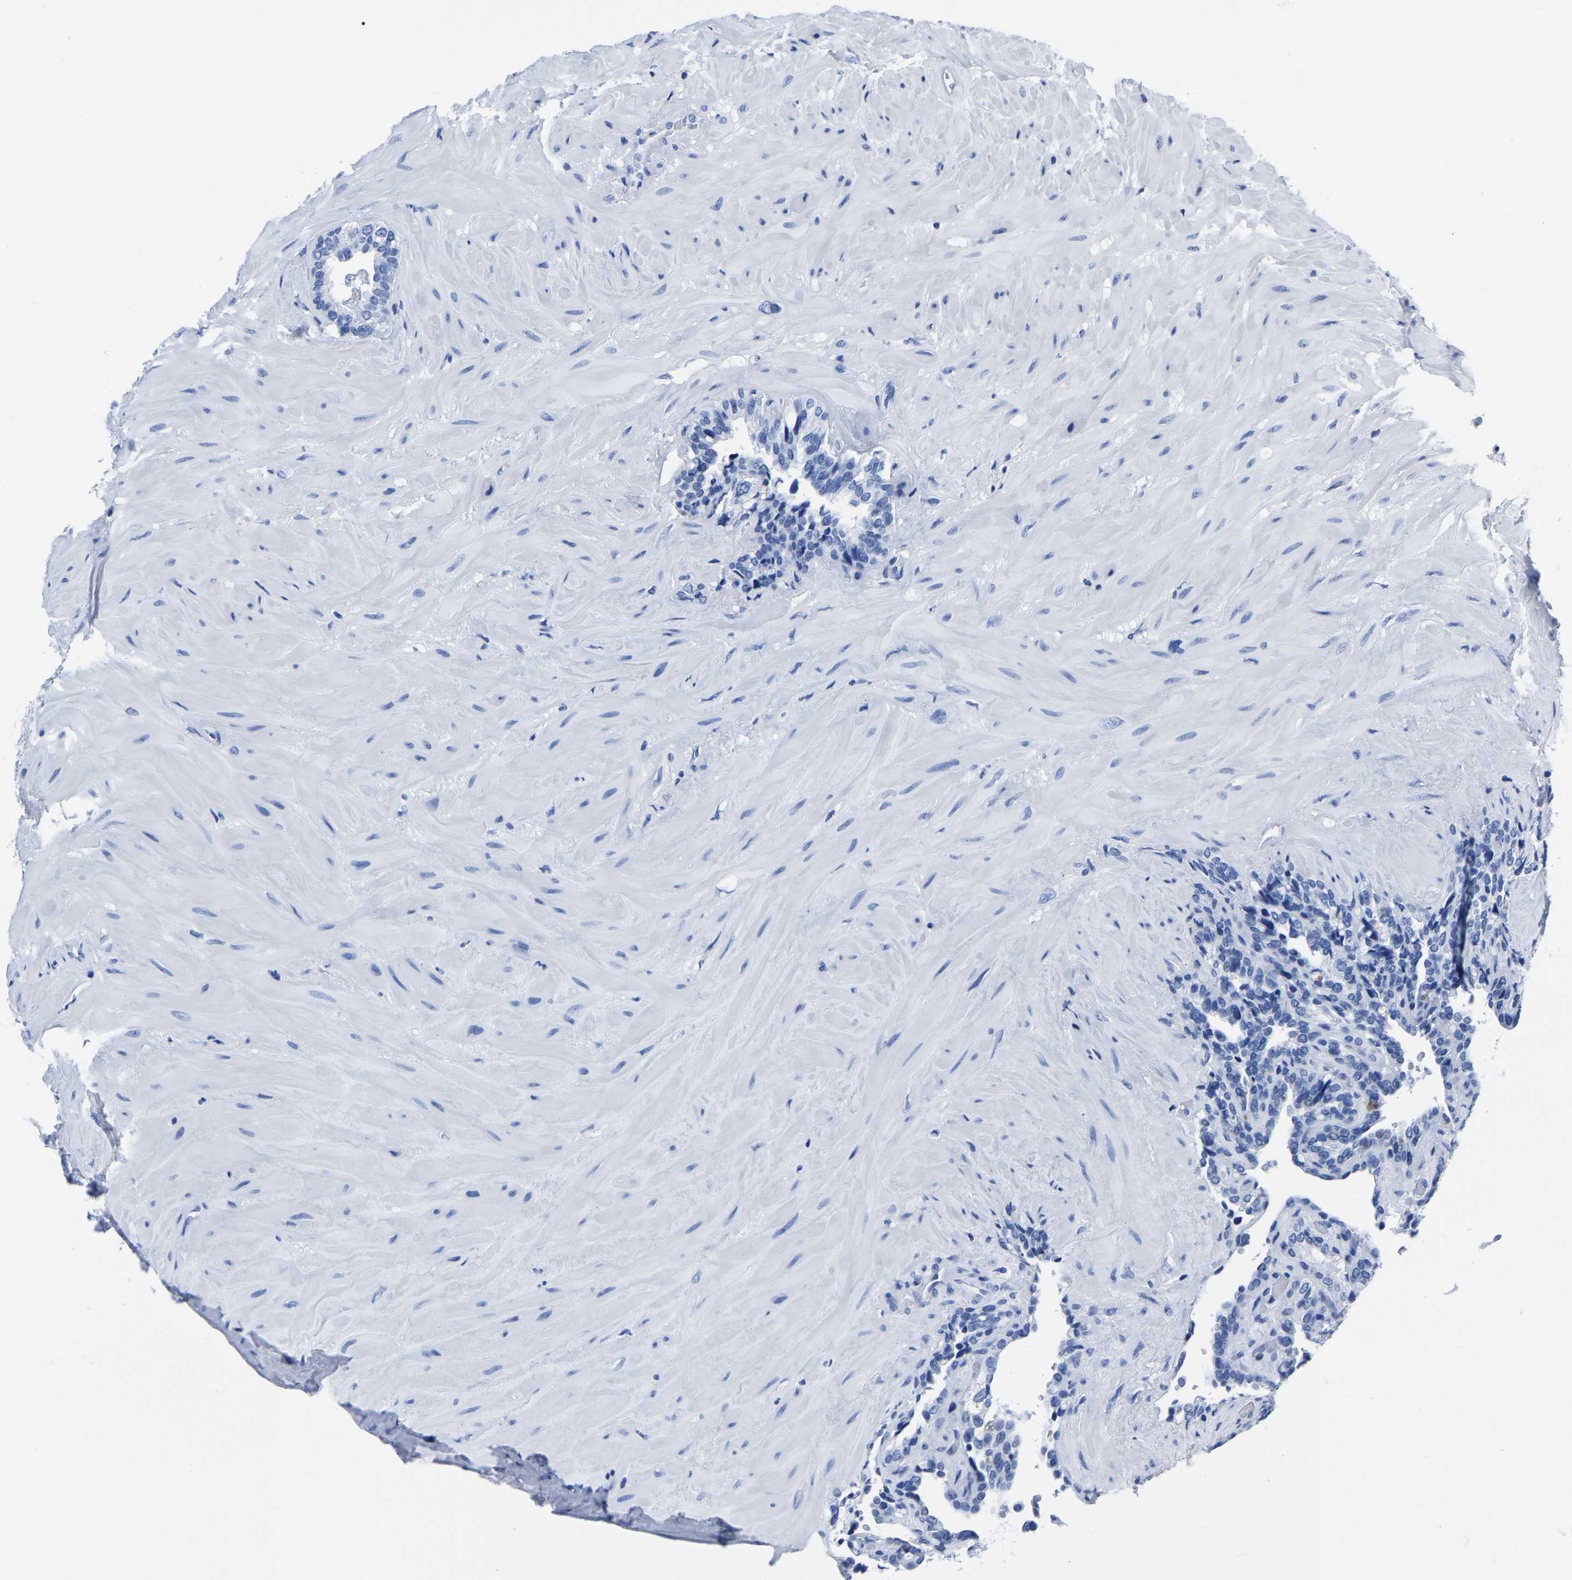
{"staining": {"intensity": "negative", "quantity": "none", "location": "none"}, "tissue": "seminal vesicle", "cell_type": "Glandular cells", "image_type": "normal", "snomed": [{"axis": "morphology", "description": "Normal tissue, NOS"}, {"axis": "topography", "description": "Seminal veicle"}], "caption": "An image of human seminal vesicle is negative for staining in glandular cells. The staining was performed using DAB to visualize the protein expression in brown, while the nuclei were stained in blue with hematoxylin (Magnification: 20x).", "gene": "IMPG2", "patient": {"sex": "male", "age": 68}}